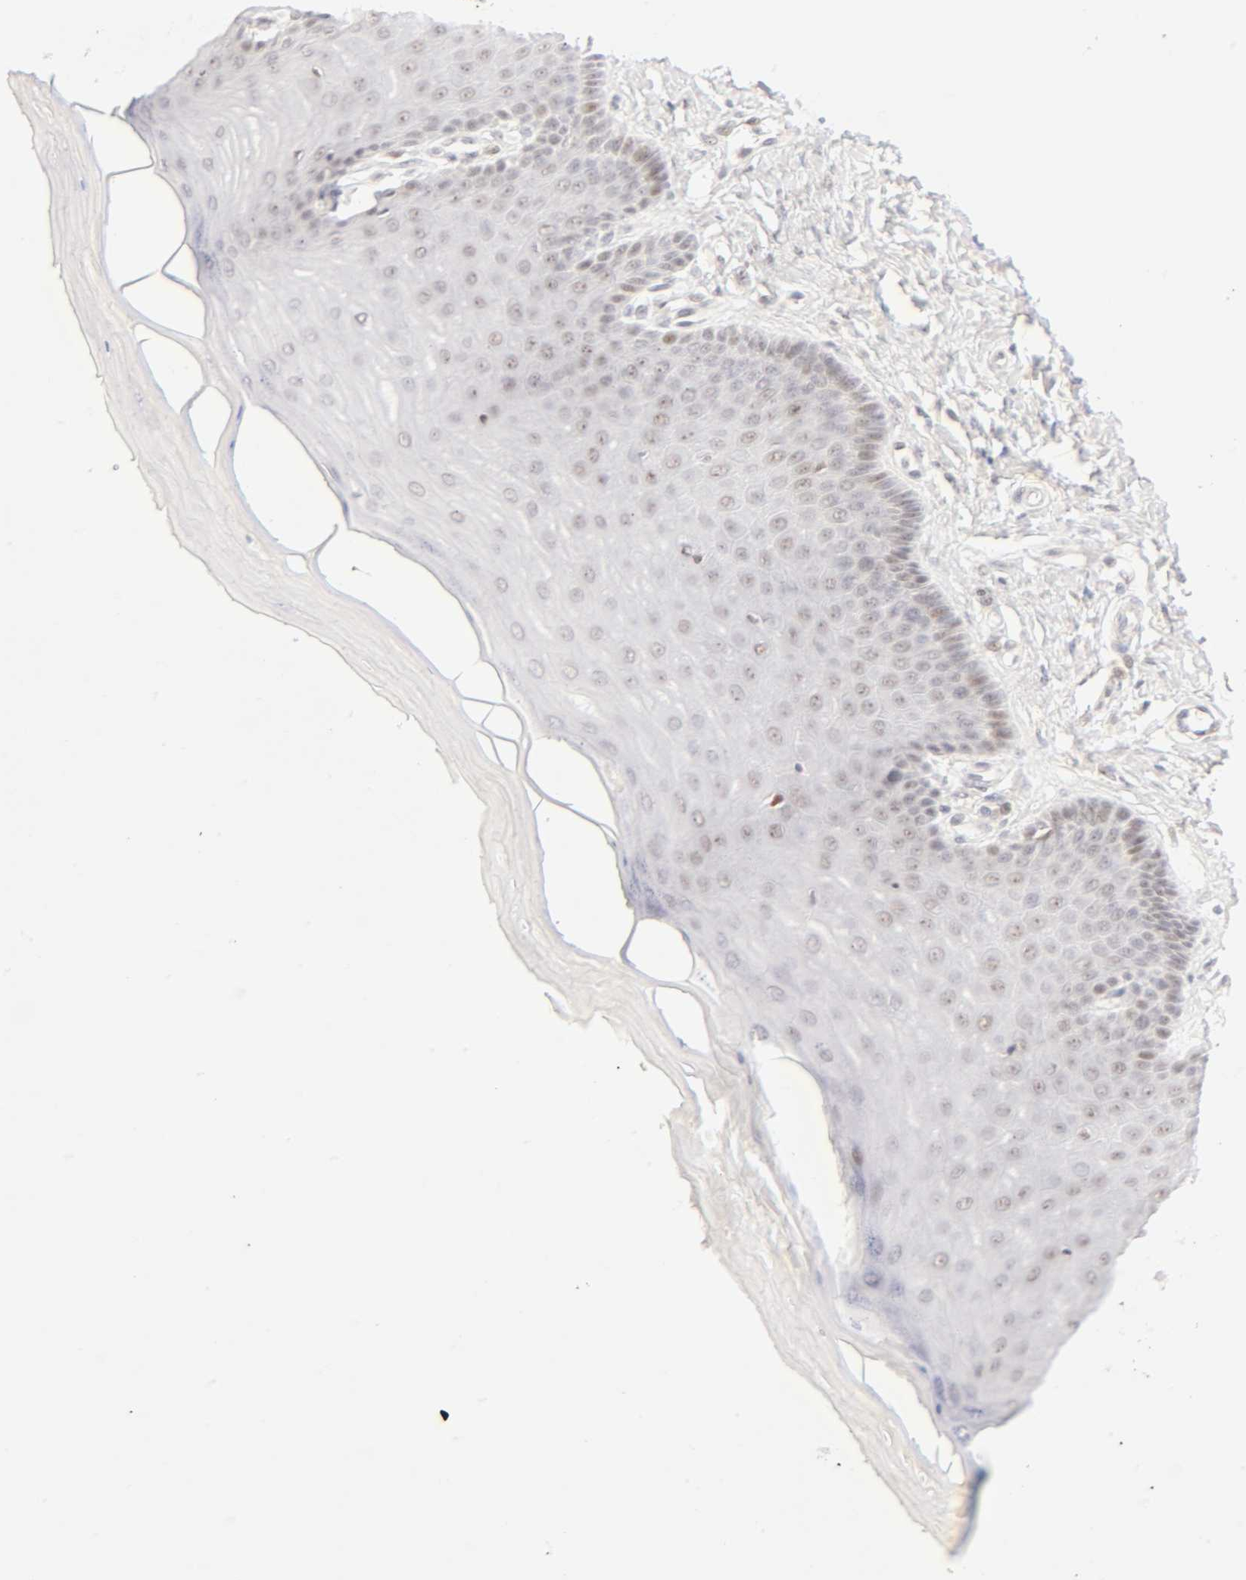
{"staining": {"intensity": "weak", "quantity": "25%-75%", "location": "nuclear"}, "tissue": "cervix", "cell_type": "Glandular cells", "image_type": "normal", "snomed": [{"axis": "morphology", "description": "Normal tissue, NOS"}, {"axis": "topography", "description": "Cervix"}], "caption": "Protein staining shows weak nuclear expression in approximately 25%-75% of glandular cells in normal cervix.", "gene": "MNAT1", "patient": {"sex": "female", "age": 55}}